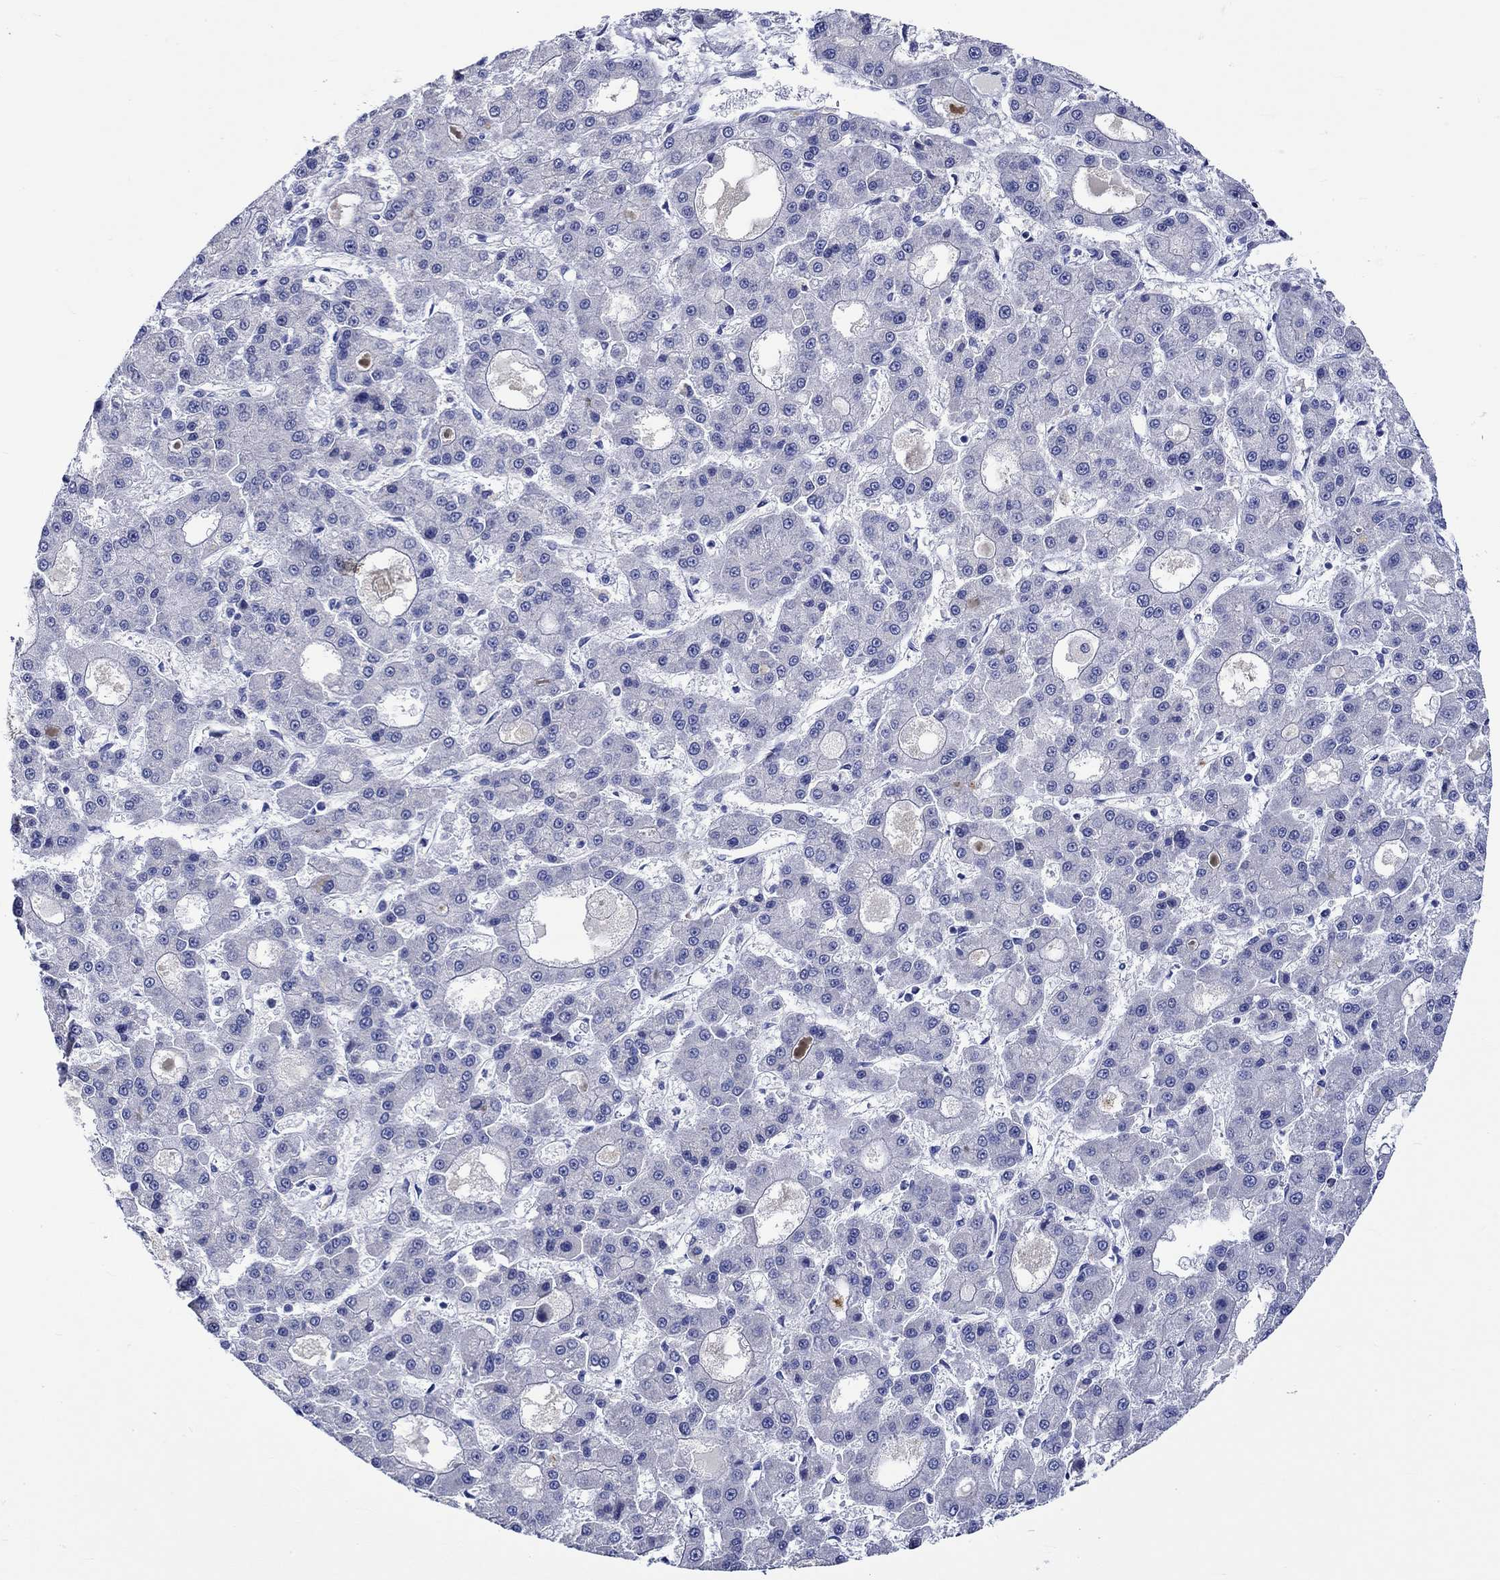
{"staining": {"intensity": "negative", "quantity": "none", "location": "none"}, "tissue": "liver cancer", "cell_type": "Tumor cells", "image_type": "cancer", "snomed": [{"axis": "morphology", "description": "Carcinoma, Hepatocellular, NOS"}, {"axis": "topography", "description": "Liver"}], "caption": "Immunohistochemistry photomicrograph of neoplastic tissue: human hepatocellular carcinoma (liver) stained with DAB (3,3'-diaminobenzidine) reveals no significant protein expression in tumor cells. Brightfield microscopy of IHC stained with DAB (brown) and hematoxylin (blue), captured at high magnification.", "gene": "KLHL35", "patient": {"sex": "male", "age": 70}}